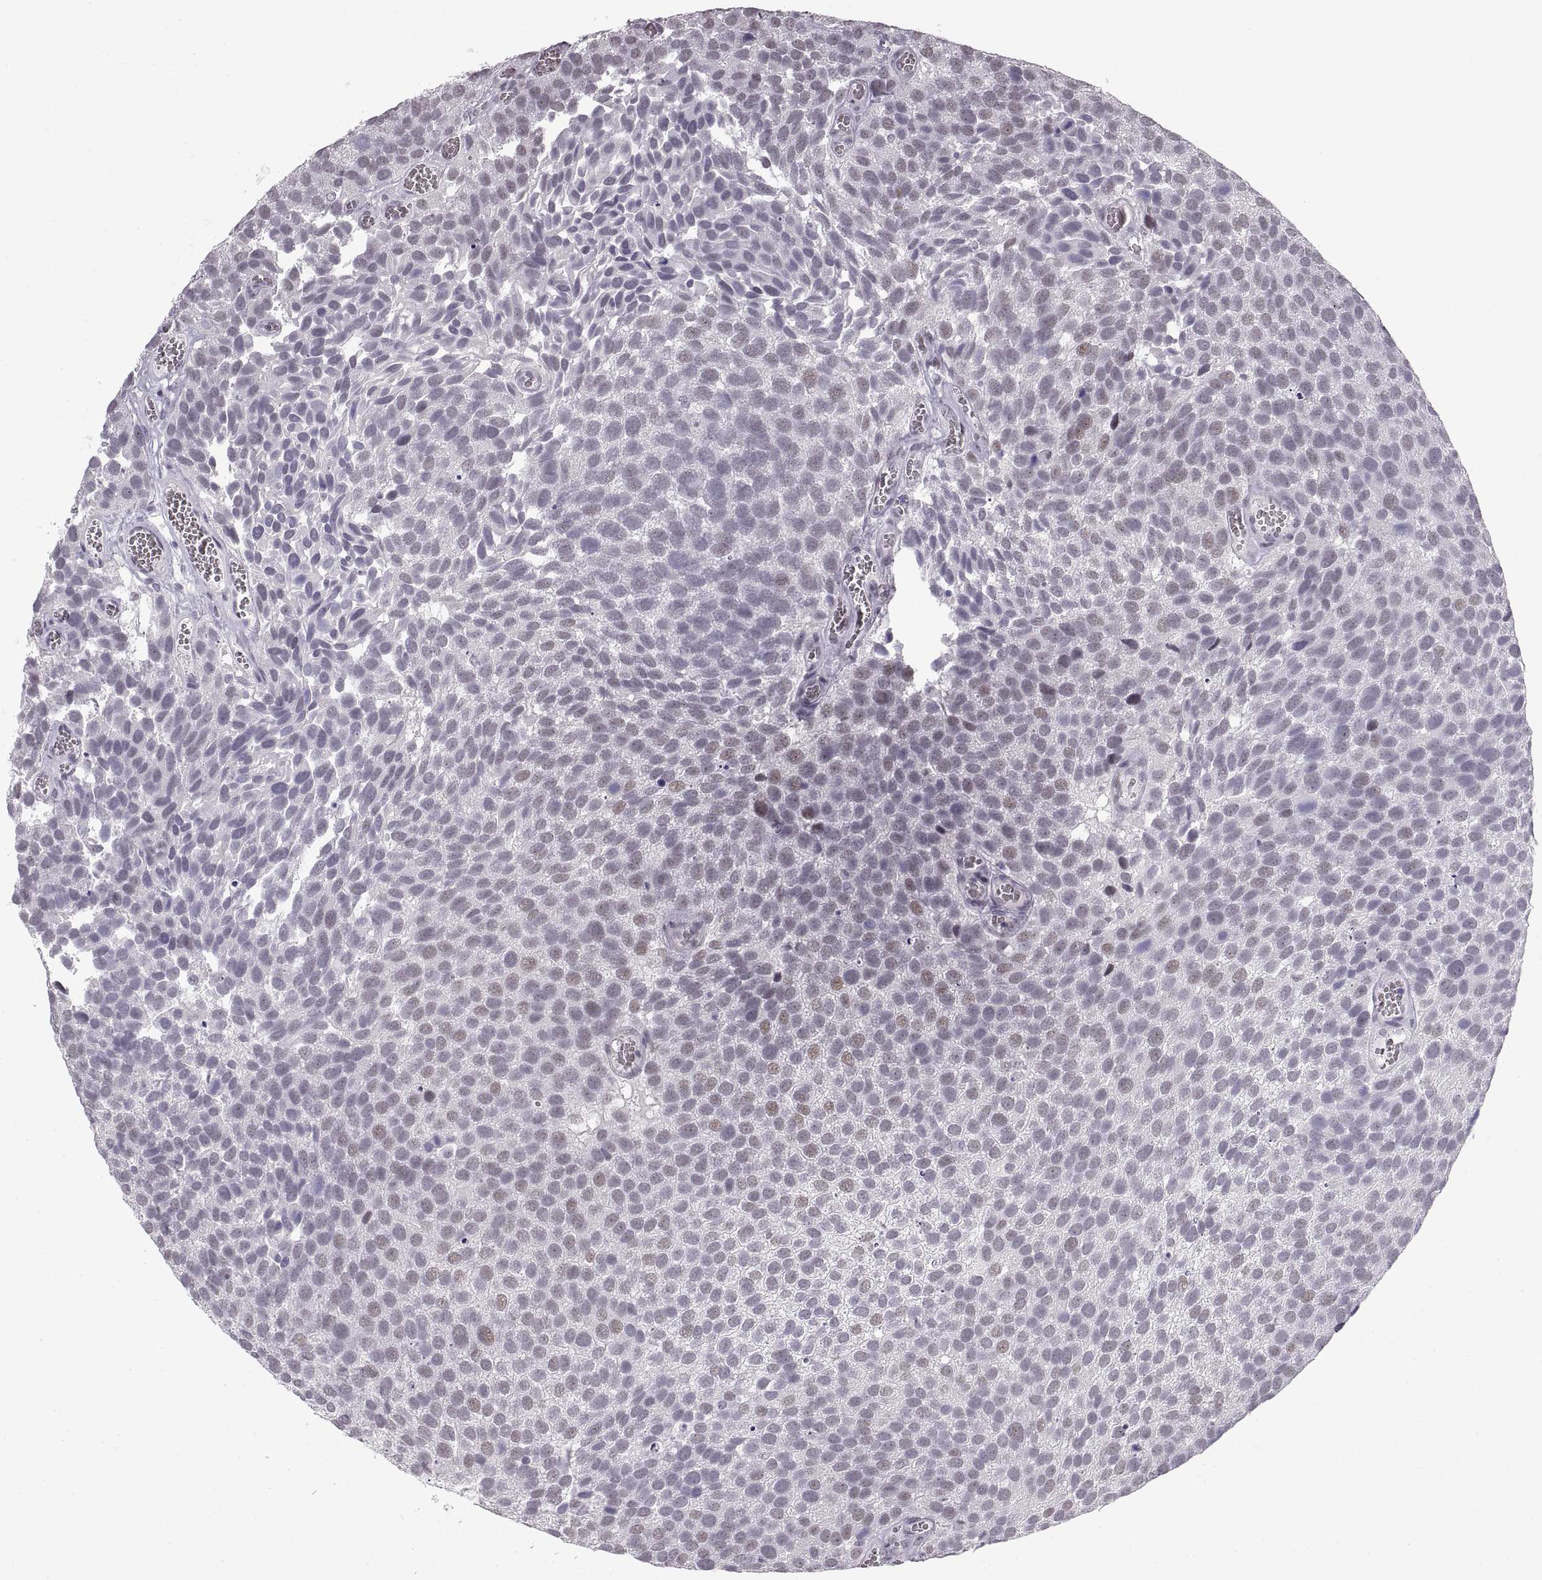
{"staining": {"intensity": "negative", "quantity": "none", "location": "none"}, "tissue": "urothelial cancer", "cell_type": "Tumor cells", "image_type": "cancer", "snomed": [{"axis": "morphology", "description": "Urothelial carcinoma, Low grade"}, {"axis": "topography", "description": "Urinary bladder"}], "caption": "Micrograph shows no significant protein expression in tumor cells of urothelial cancer.", "gene": "NANOS3", "patient": {"sex": "female", "age": 69}}